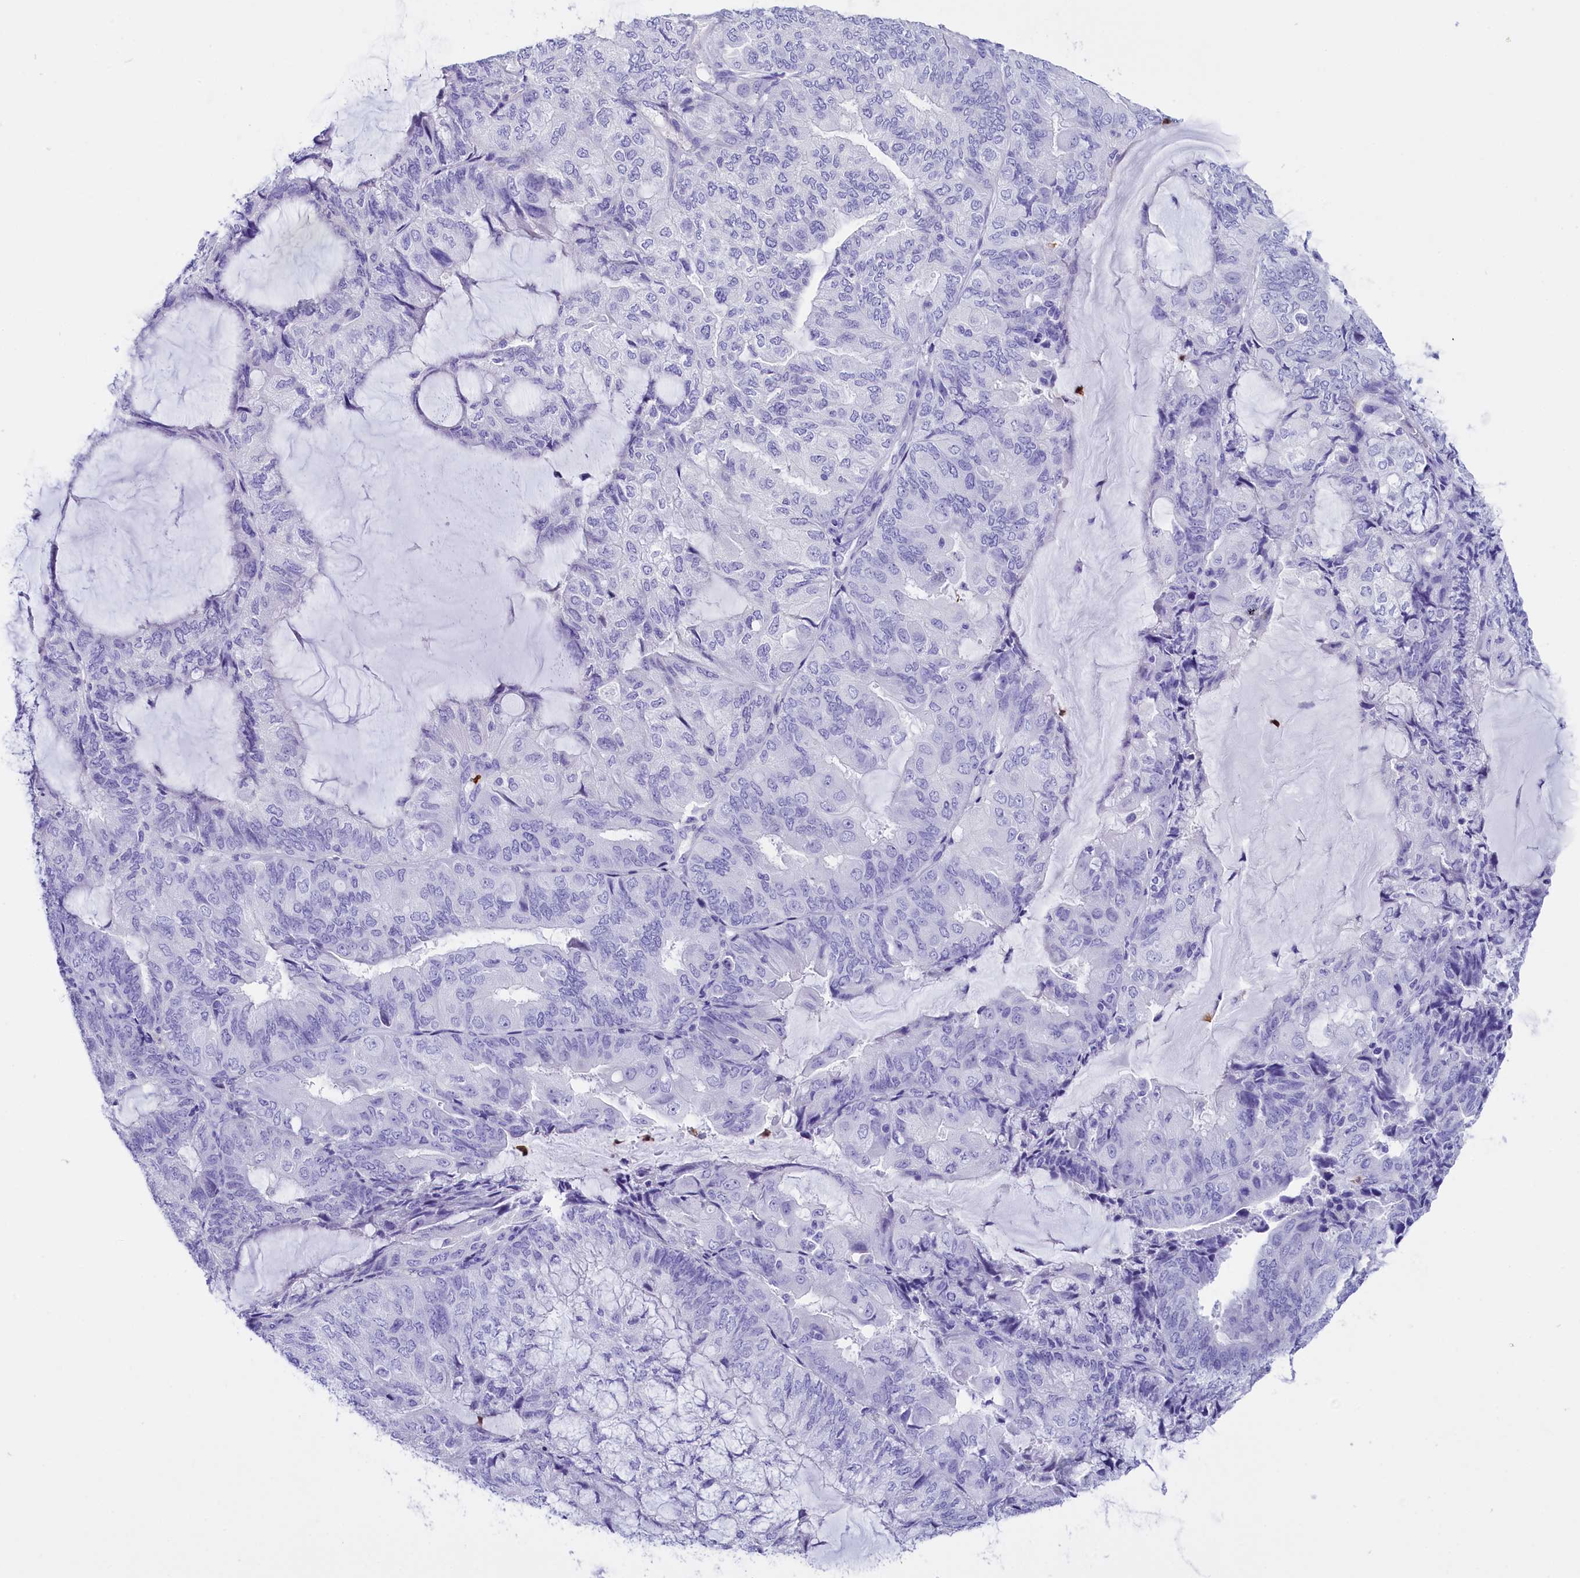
{"staining": {"intensity": "negative", "quantity": "none", "location": "none"}, "tissue": "endometrial cancer", "cell_type": "Tumor cells", "image_type": "cancer", "snomed": [{"axis": "morphology", "description": "Adenocarcinoma, NOS"}, {"axis": "topography", "description": "Endometrium"}], "caption": "DAB (3,3'-diaminobenzidine) immunohistochemical staining of adenocarcinoma (endometrial) reveals no significant expression in tumor cells.", "gene": "CLC", "patient": {"sex": "female", "age": 81}}